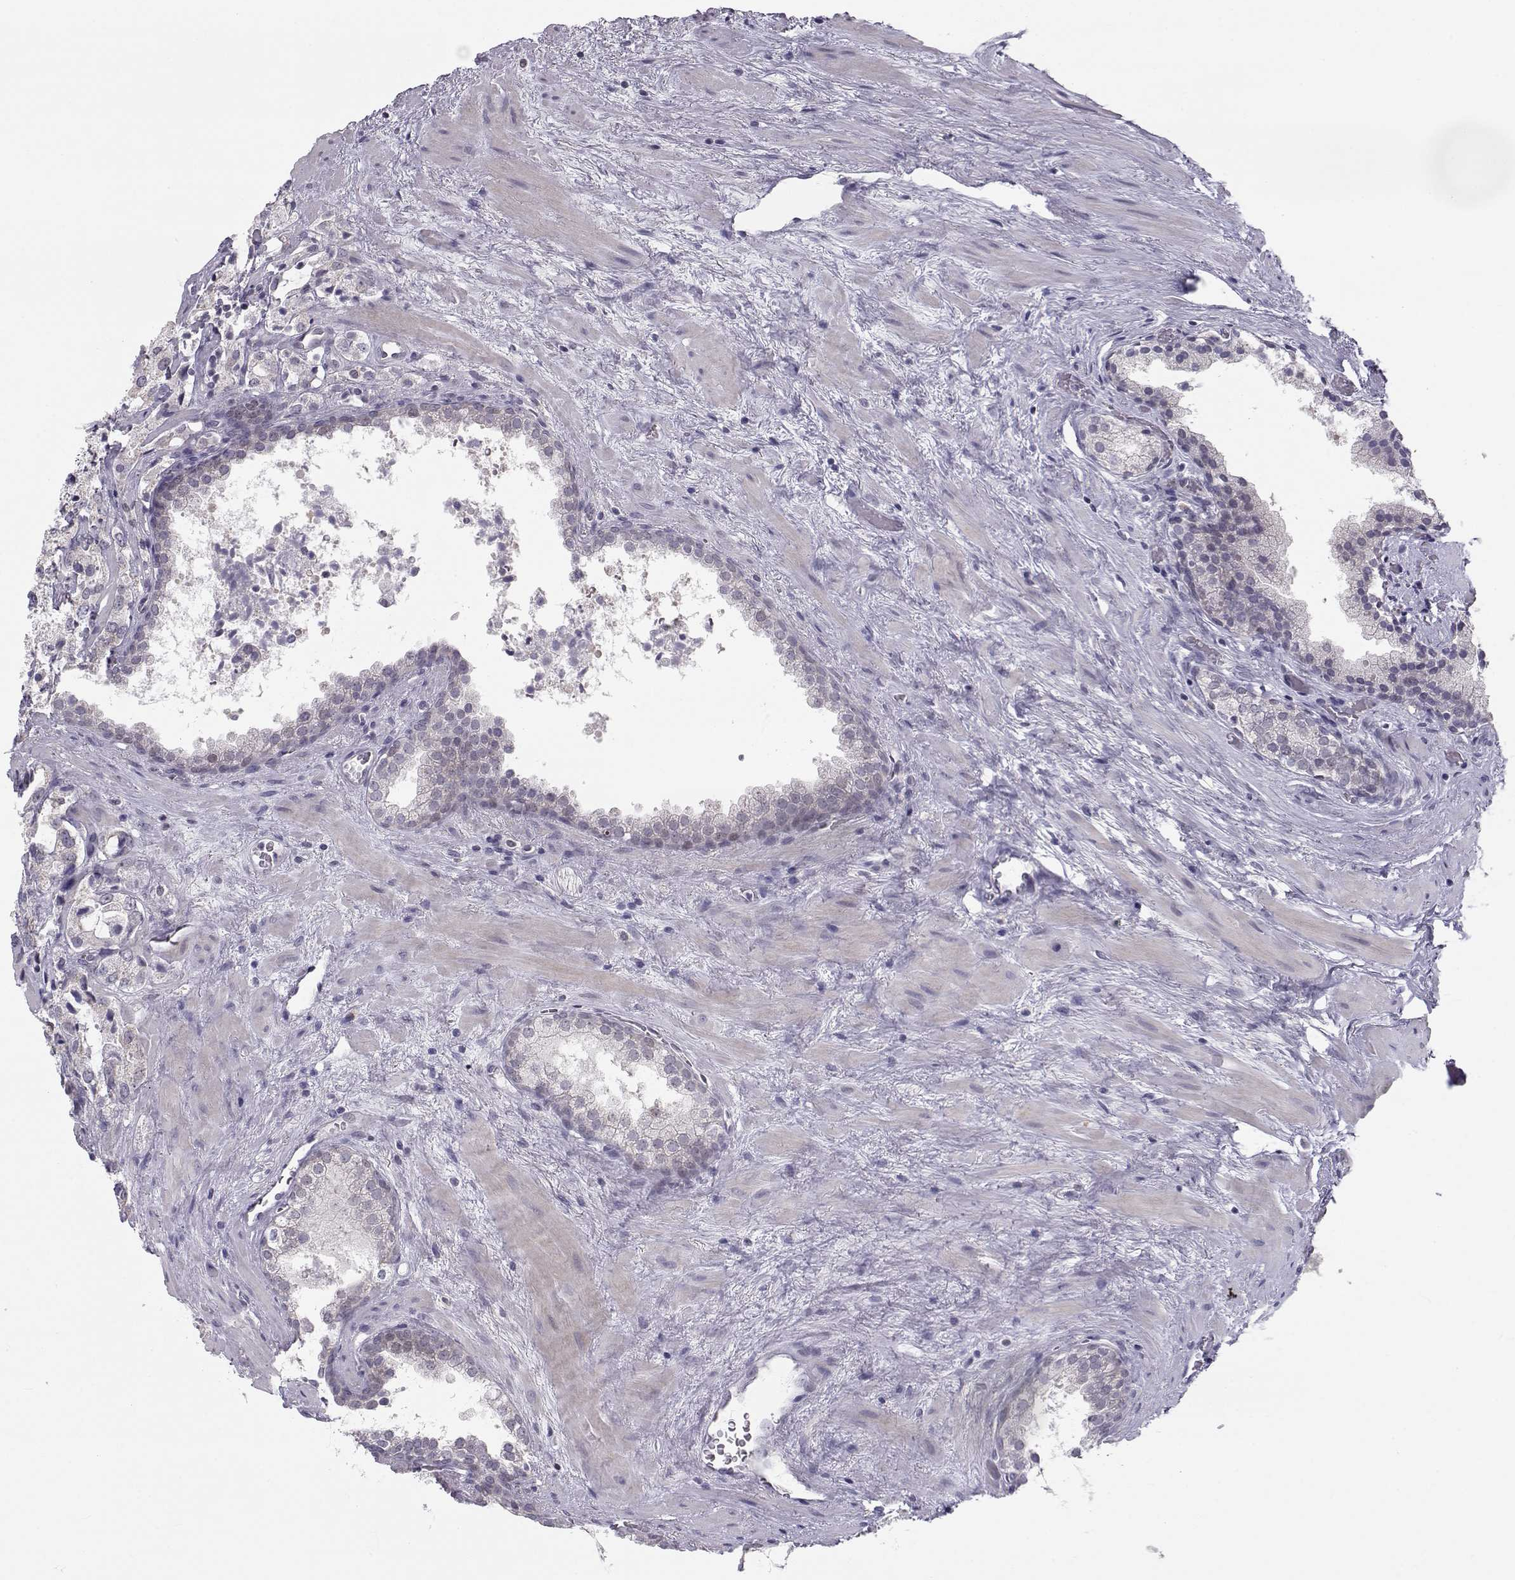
{"staining": {"intensity": "negative", "quantity": "none", "location": "none"}, "tissue": "prostate cancer", "cell_type": "Tumor cells", "image_type": "cancer", "snomed": [{"axis": "morphology", "description": "Adenocarcinoma, NOS"}, {"axis": "topography", "description": "Prostate"}], "caption": "A photomicrograph of prostate cancer (adenocarcinoma) stained for a protein exhibits no brown staining in tumor cells.", "gene": "NPVF", "patient": {"sex": "male", "age": 66}}